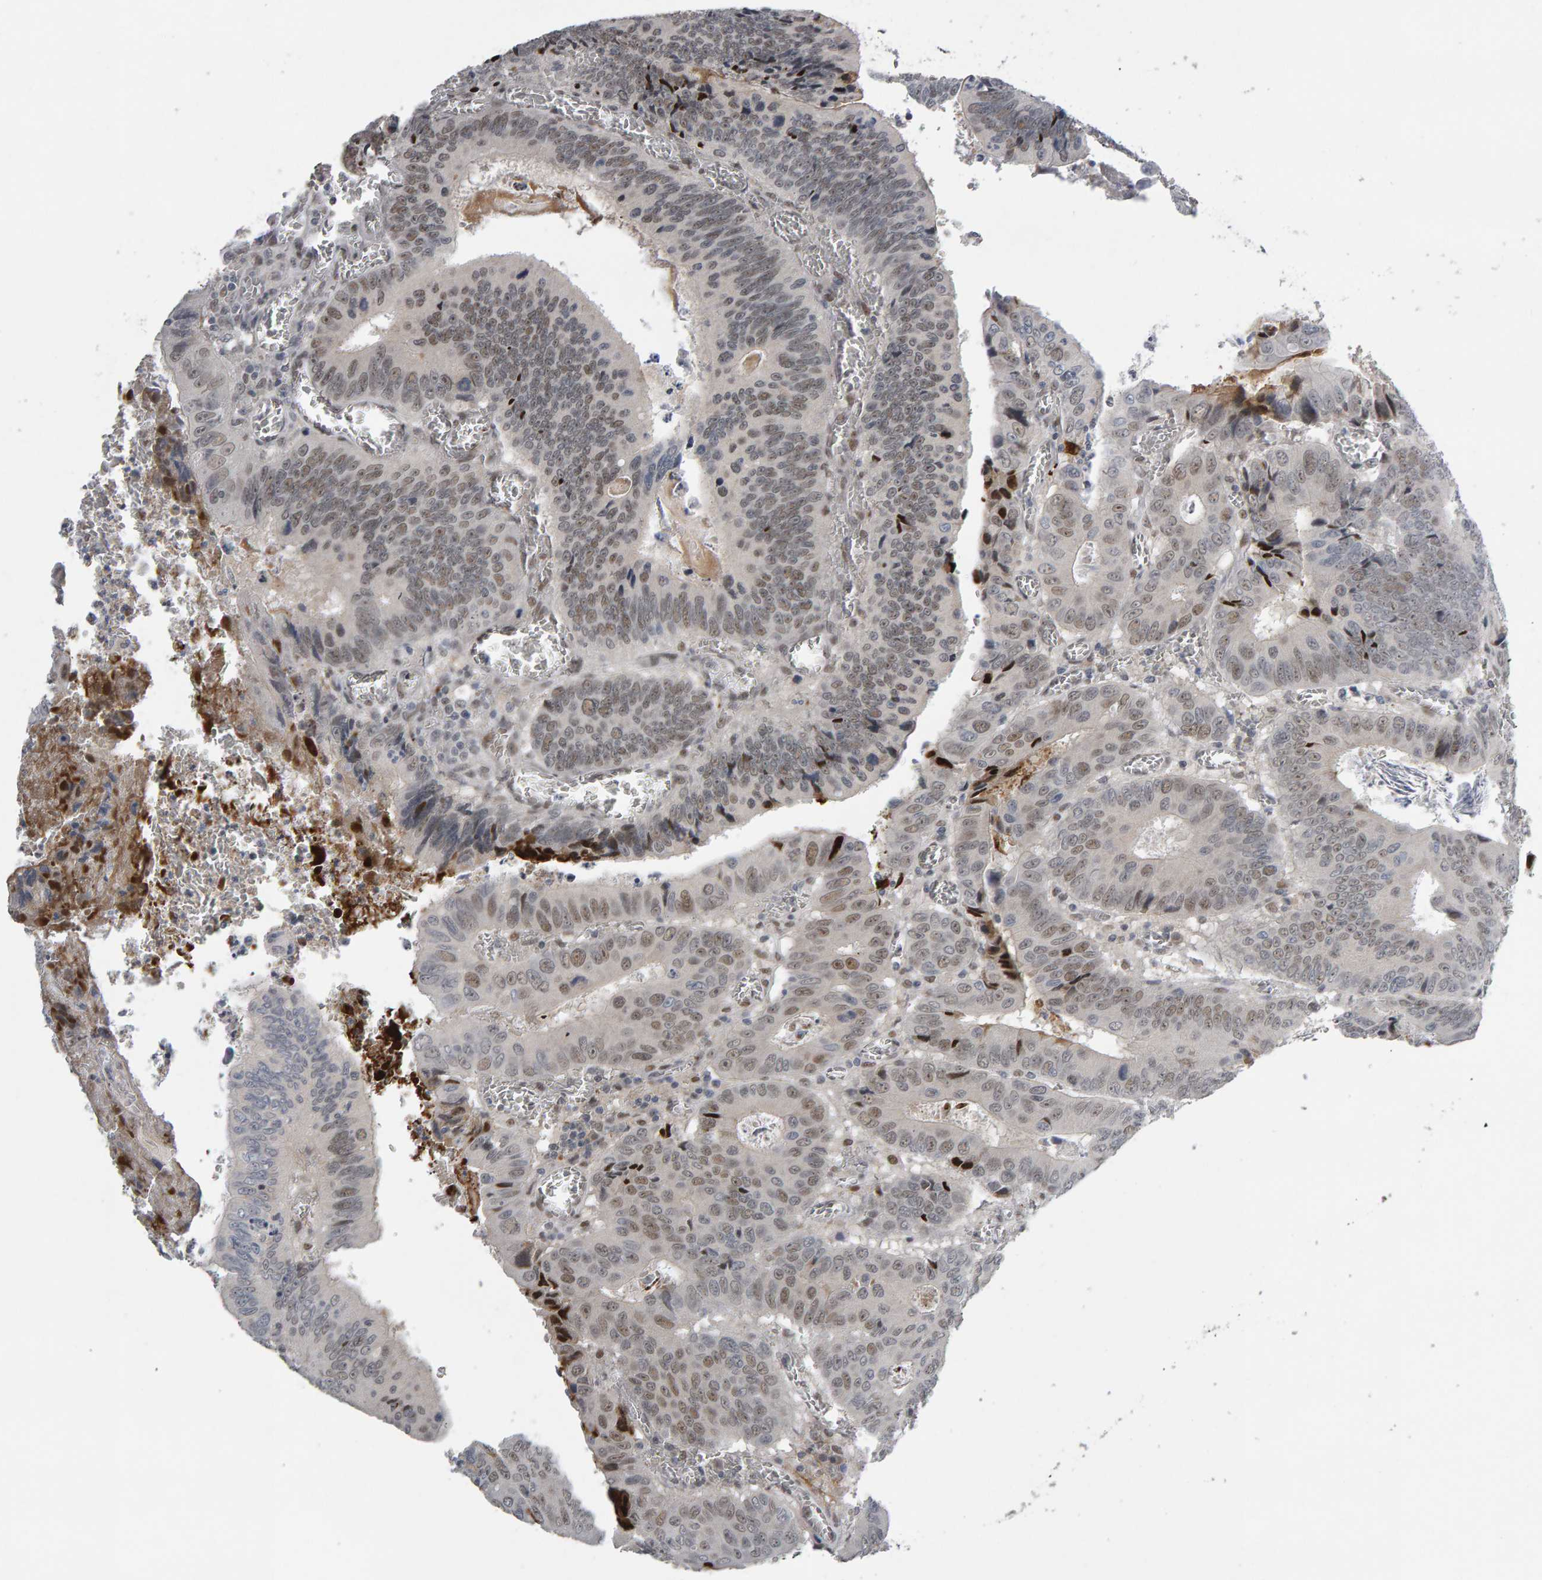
{"staining": {"intensity": "weak", "quantity": ">75%", "location": "nuclear"}, "tissue": "colorectal cancer", "cell_type": "Tumor cells", "image_type": "cancer", "snomed": [{"axis": "morphology", "description": "Inflammation, NOS"}, {"axis": "morphology", "description": "Adenocarcinoma, NOS"}, {"axis": "topography", "description": "Colon"}], "caption": "Protein expression analysis of human colorectal cancer reveals weak nuclear positivity in approximately >75% of tumor cells.", "gene": "IPO8", "patient": {"sex": "male", "age": 72}}